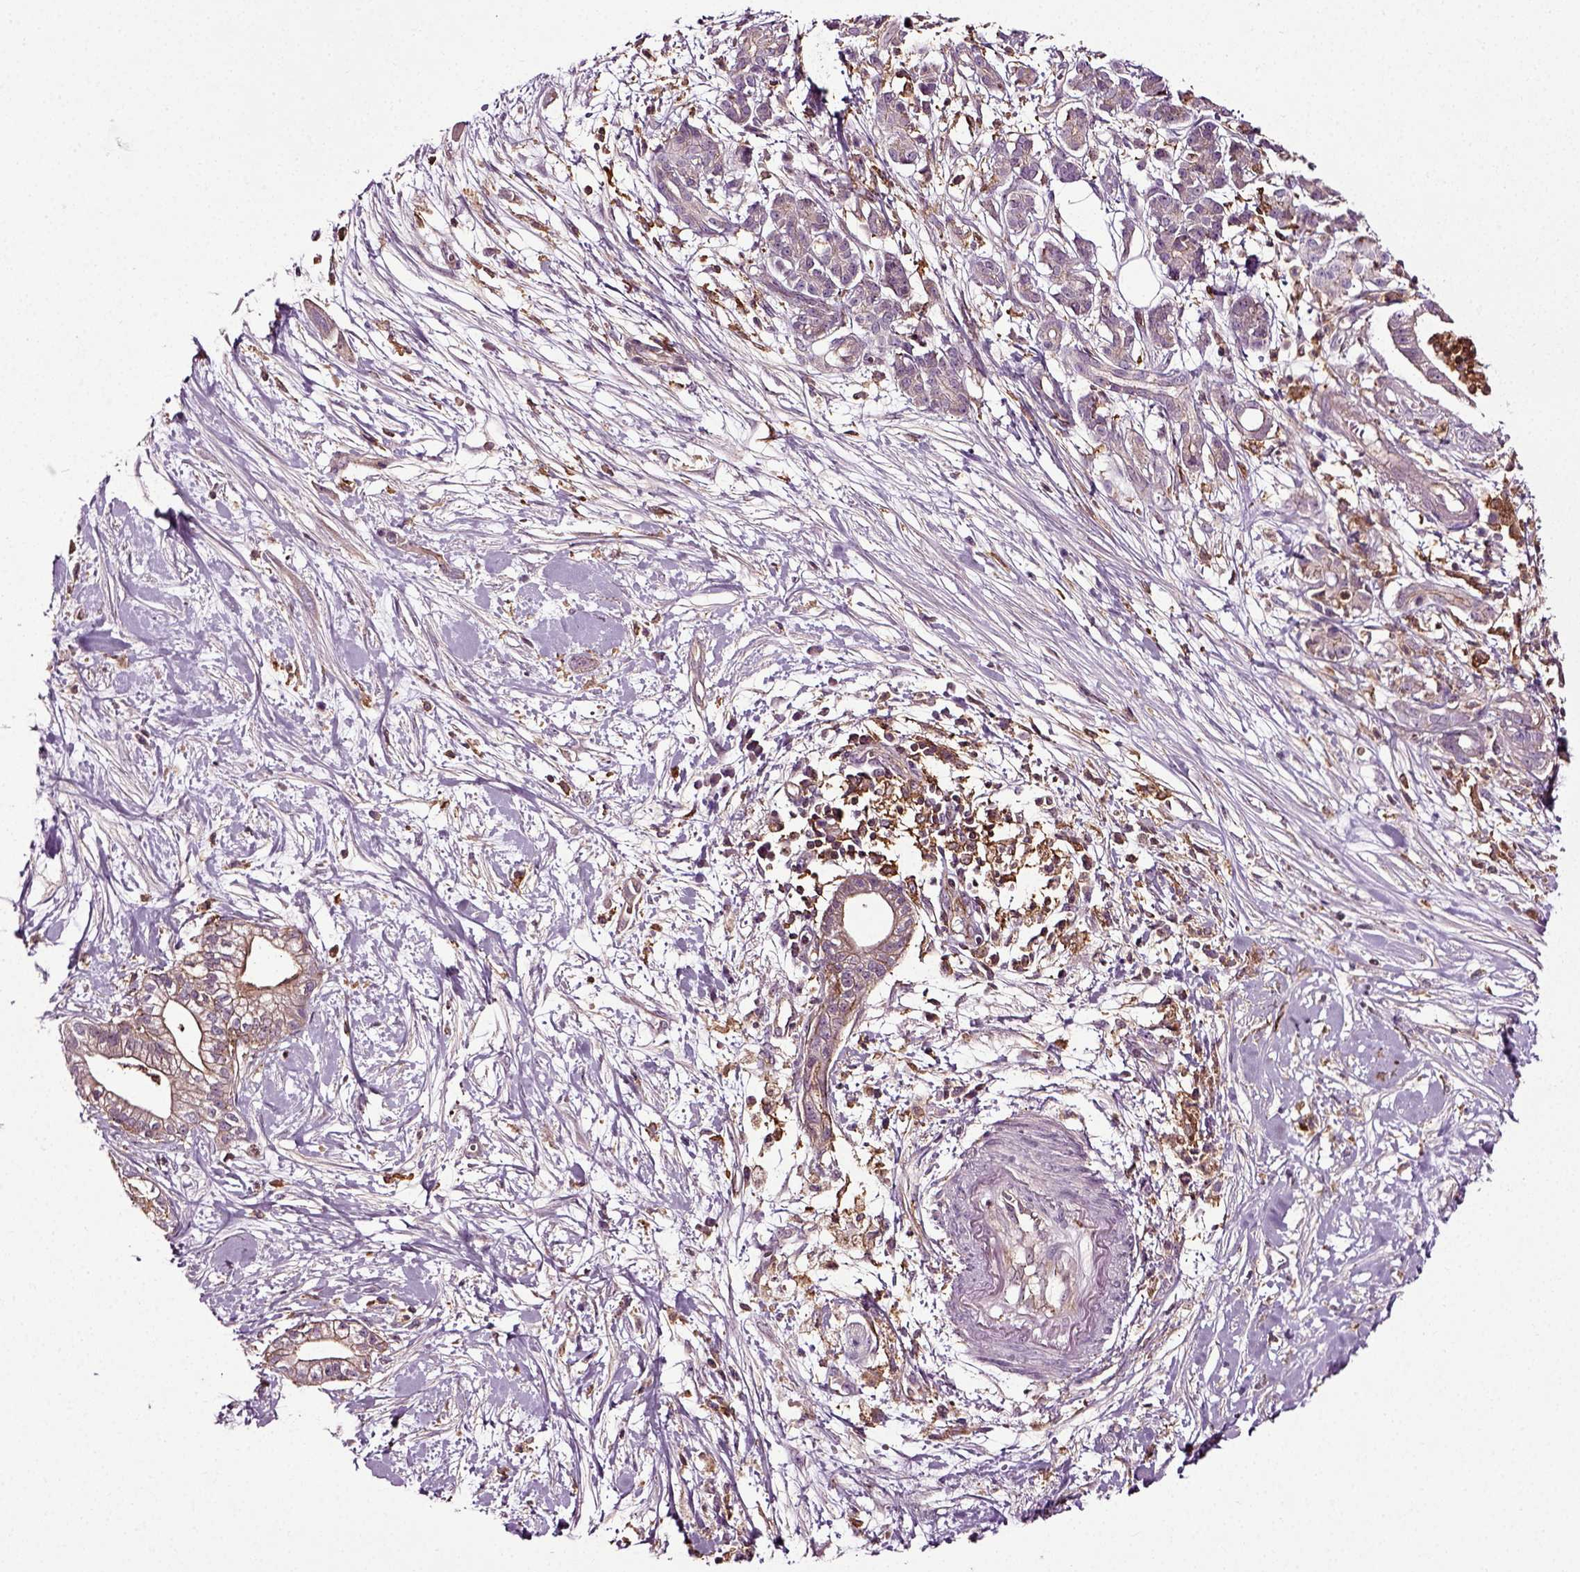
{"staining": {"intensity": "negative", "quantity": "none", "location": "none"}, "tissue": "pancreatic cancer", "cell_type": "Tumor cells", "image_type": "cancer", "snomed": [{"axis": "morphology", "description": "Normal tissue, NOS"}, {"axis": "morphology", "description": "Adenocarcinoma, NOS"}, {"axis": "topography", "description": "Lymph node"}, {"axis": "topography", "description": "Pancreas"}], "caption": "IHC of pancreatic cancer (adenocarcinoma) demonstrates no positivity in tumor cells. (DAB immunohistochemistry visualized using brightfield microscopy, high magnification).", "gene": "RHOF", "patient": {"sex": "female", "age": 58}}